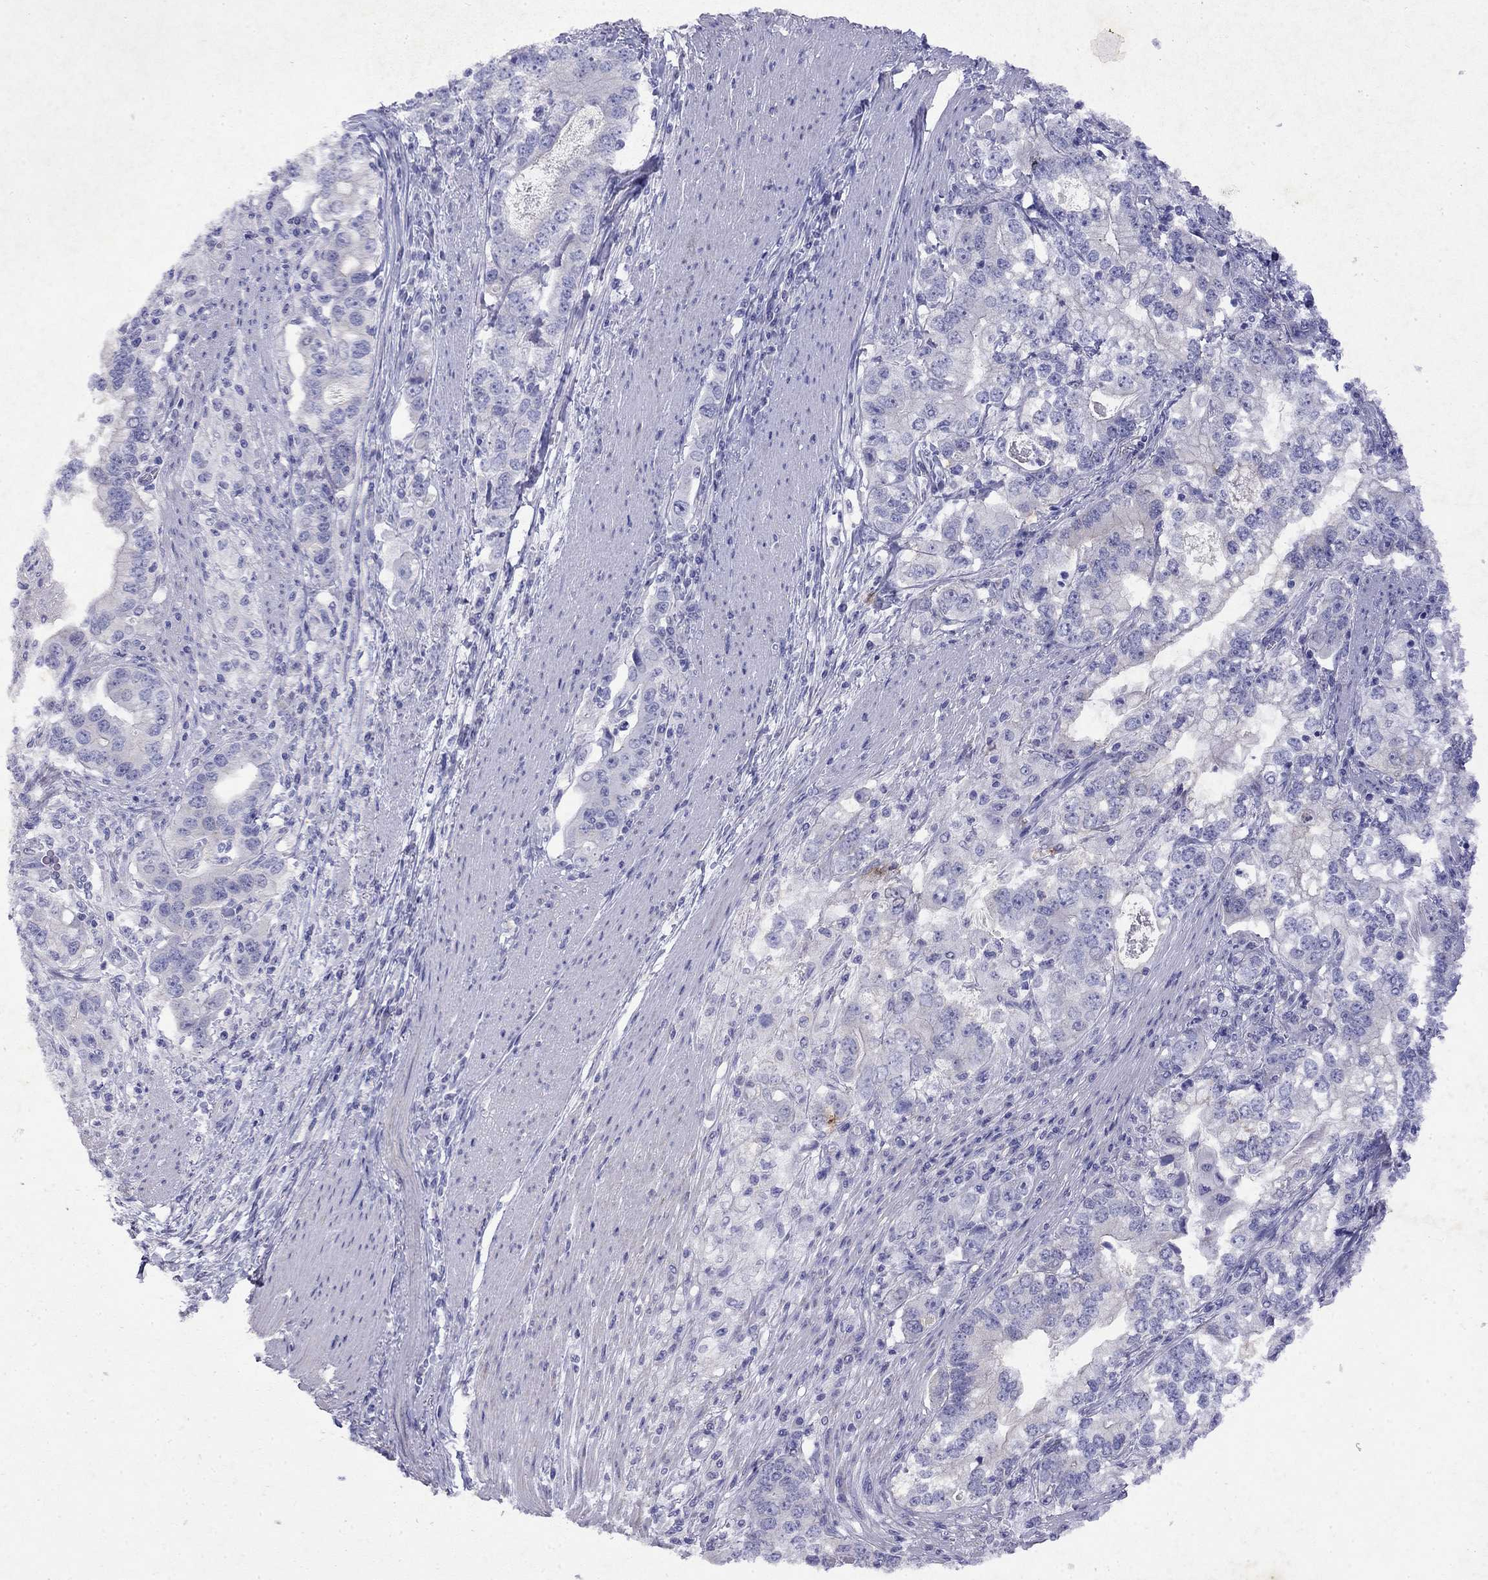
{"staining": {"intensity": "negative", "quantity": "none", "location": "none"}, "tissue": "stomach cancer", "cell_type": "Tumor cells", "image_type": "cancer", "snomed": [{"axis": "morphology", "description": "Adenocarcinoma, NOS"}, {"axis": "topography", "description": "Stomach, lower"}], "caption": "Stomach adenocarcinoma was stained to show a protein in brown. There is no significant positivity in tumor cells.", "gene": "GNAT3", "patient": {"sex": "female", "age": 72}}